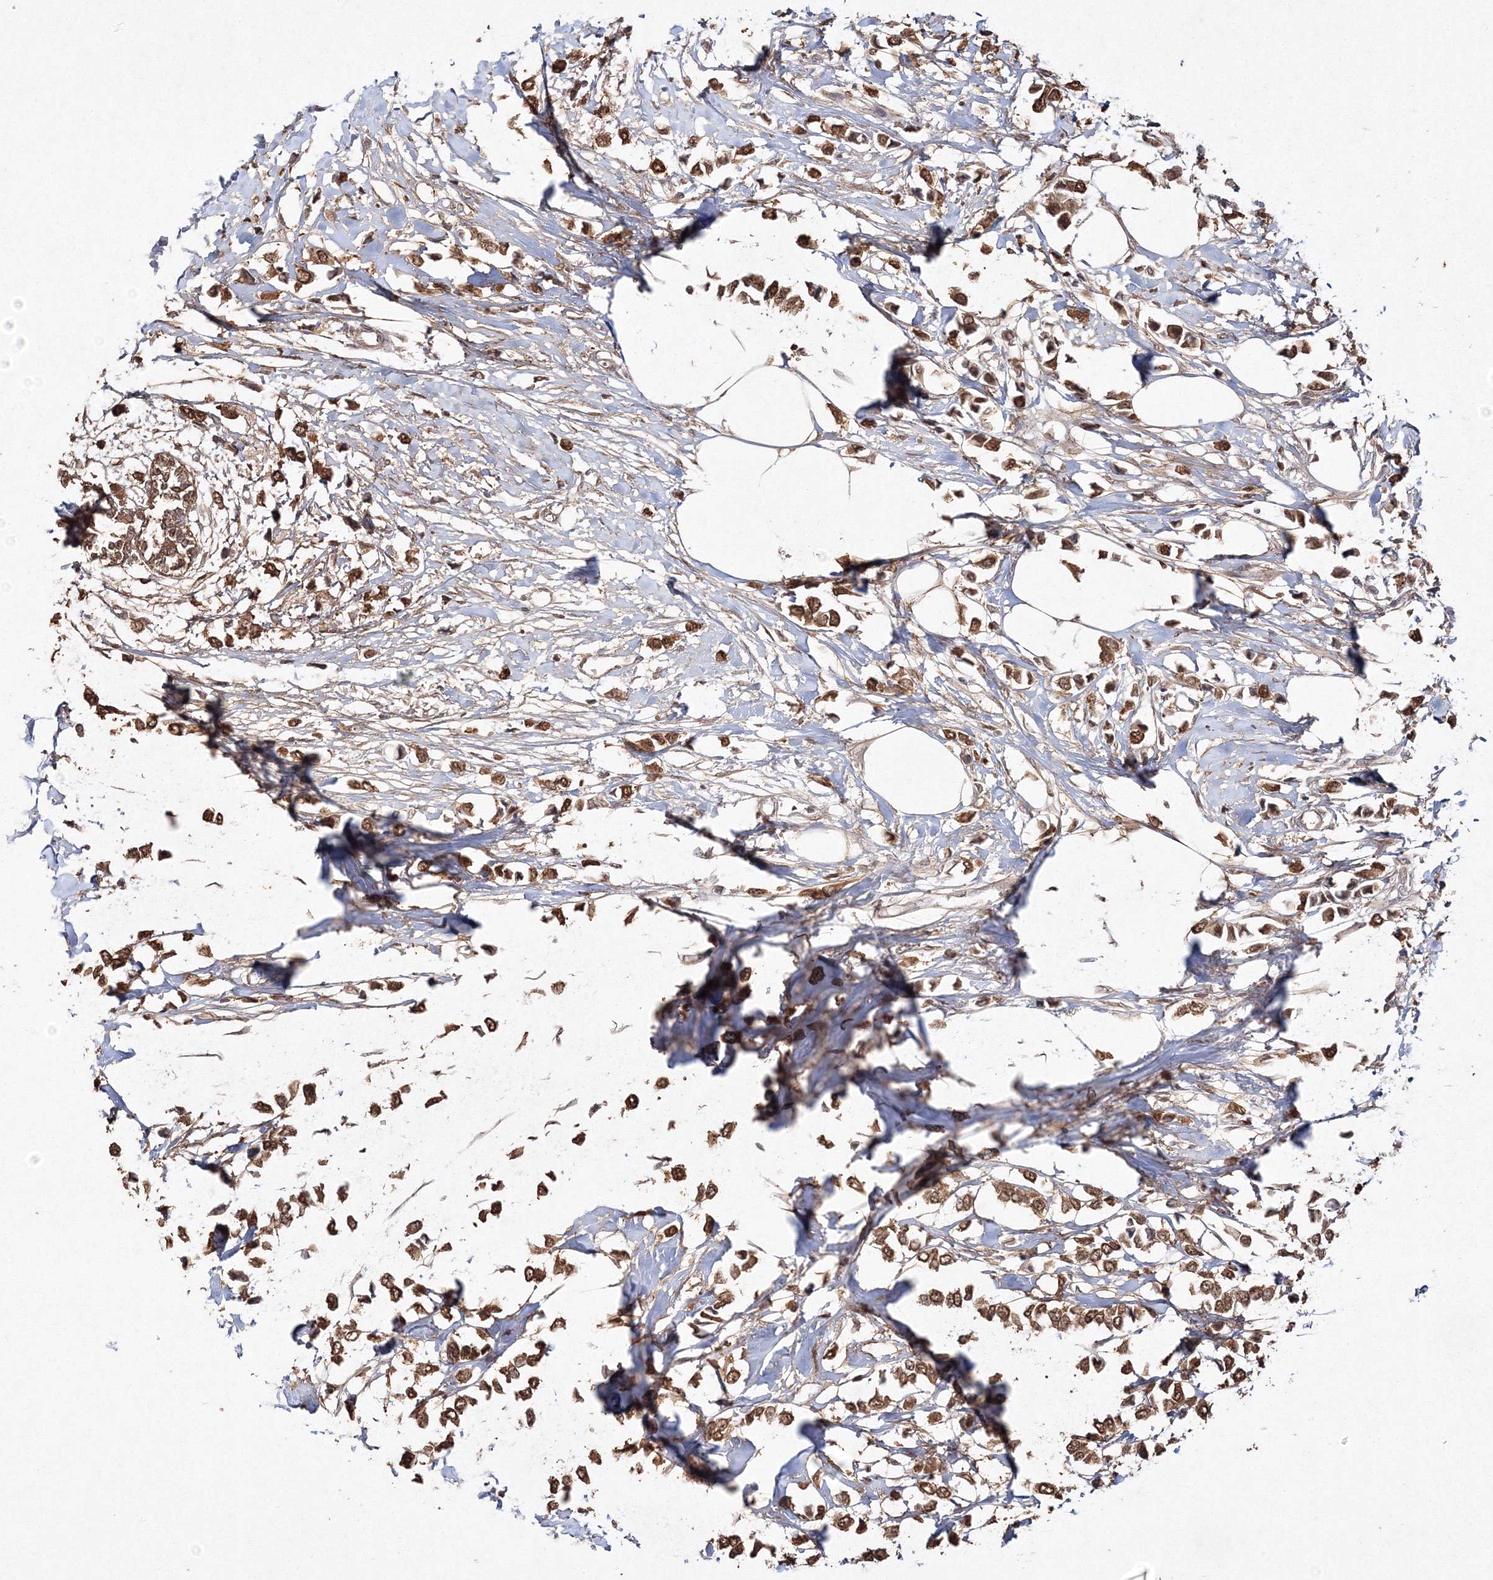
{"staining": {"intensity": "moderate", "quantity": ">75%", "location": "cytoplasmic/membranous,nuclear"}, "tissue": "breast cancer", "cell_type": "Tumor cells", "image_type": "cancer", "snomed": [{"axis": "morphology", "description": "Lobular carcinoma"}, {"axis": "topography", "description": "Breast"}], "caption": "About >75% of tumor cells in human breast cancer show moderate cytoplasmic/membranous and nuclear protein positivity as visualized by brown immunohistochemical staining.", "gene": "S100A11", "patient": {"sex": "female", "age": 51}}